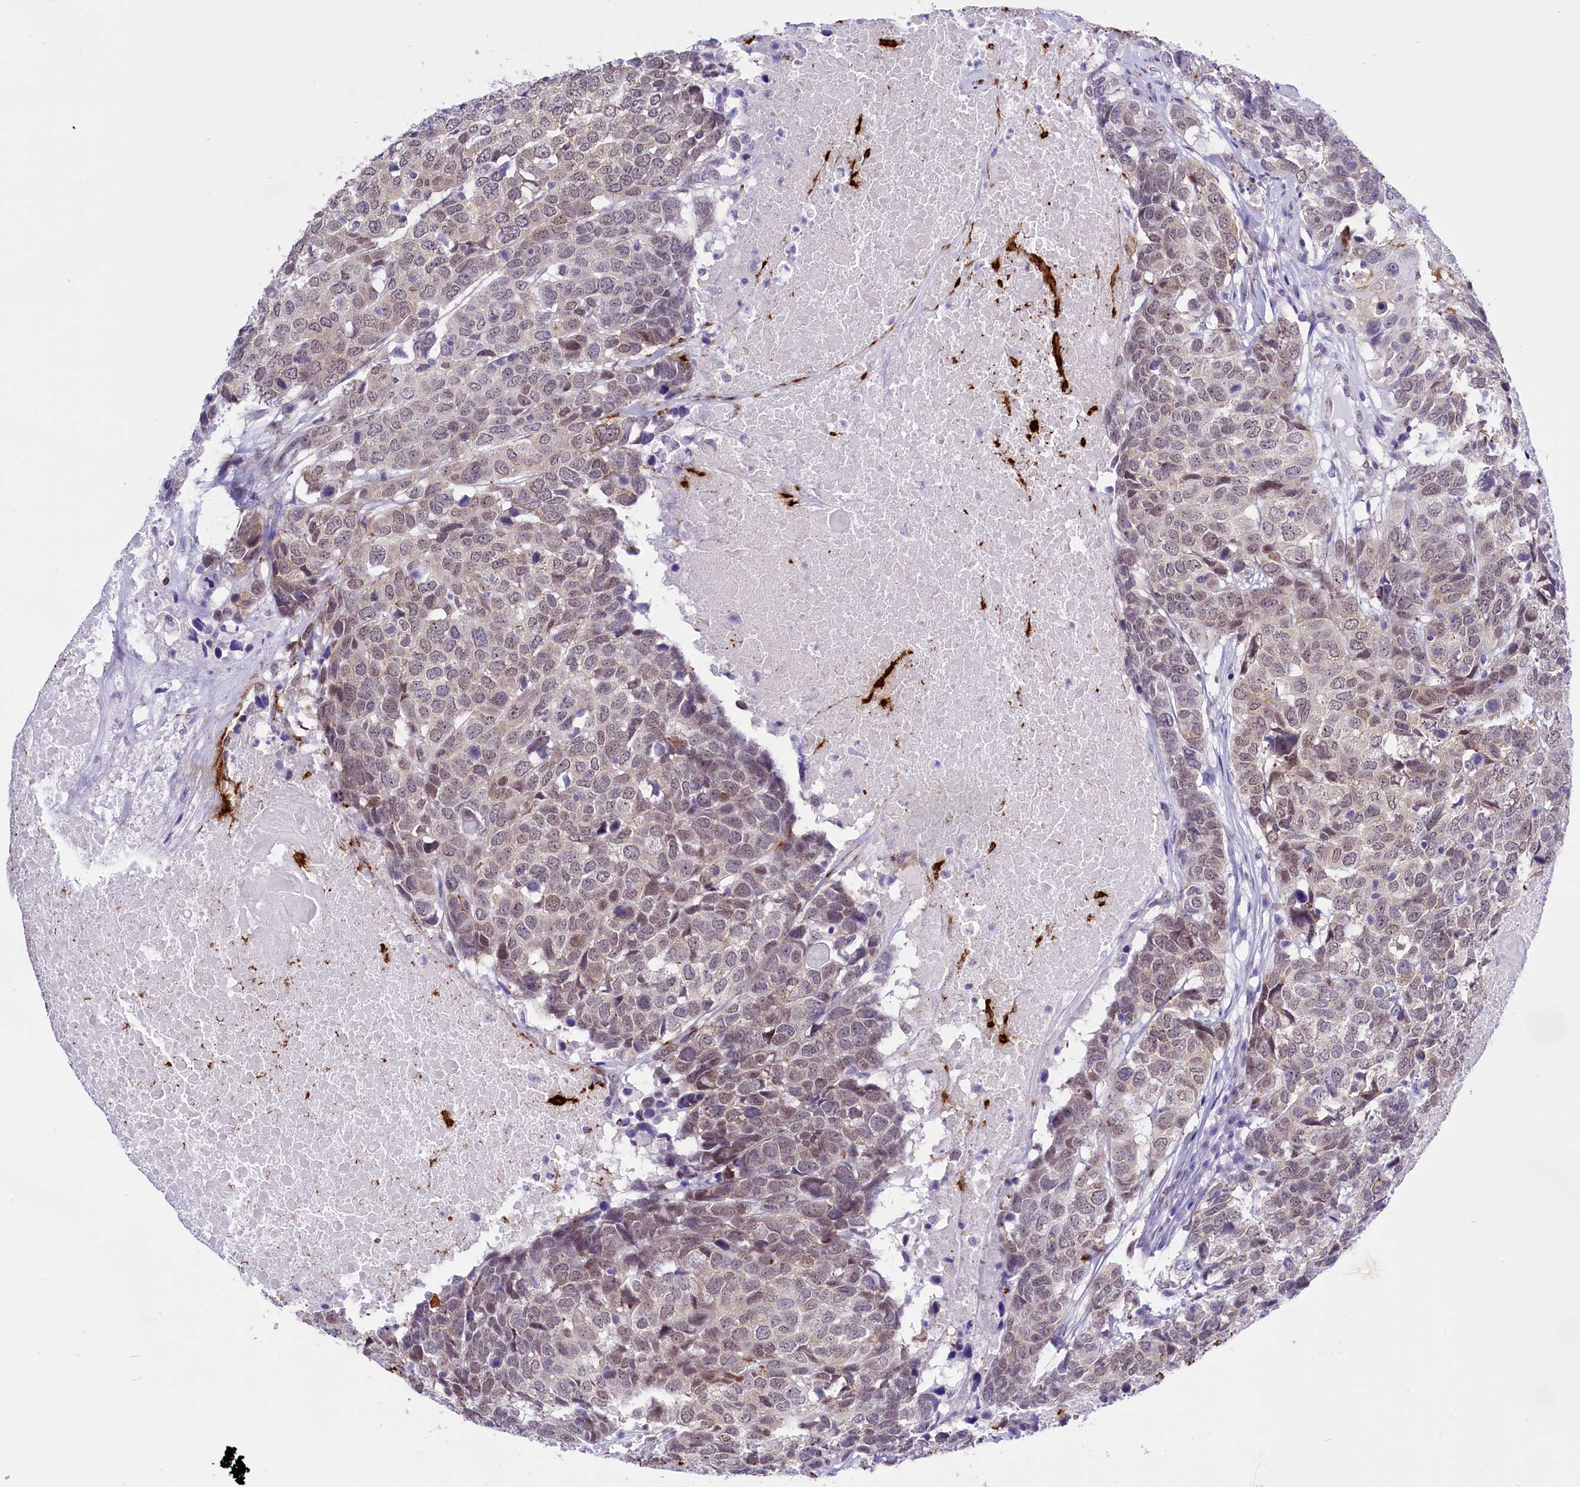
{"staining": {"intensity": "weak", "quantity": "<25%", "location": "nuclear"}, "tissue": "head and neck cancer", "cell_type": "Tumor cells", "image_type": "cancer", "snomed": [{"axis": "morphology", "description": "Squamous cell carcinoma, NOS"}, {"axis": "topography", "description": "Head-Neck"}], "caption": "This is an immunohistochemistry (IHC) photomicrograph of head and neck cancer. There is no positivity in tumor cells.", "gene": "RPS6KB1", "patient": {"sex": "male", "age": 66}}